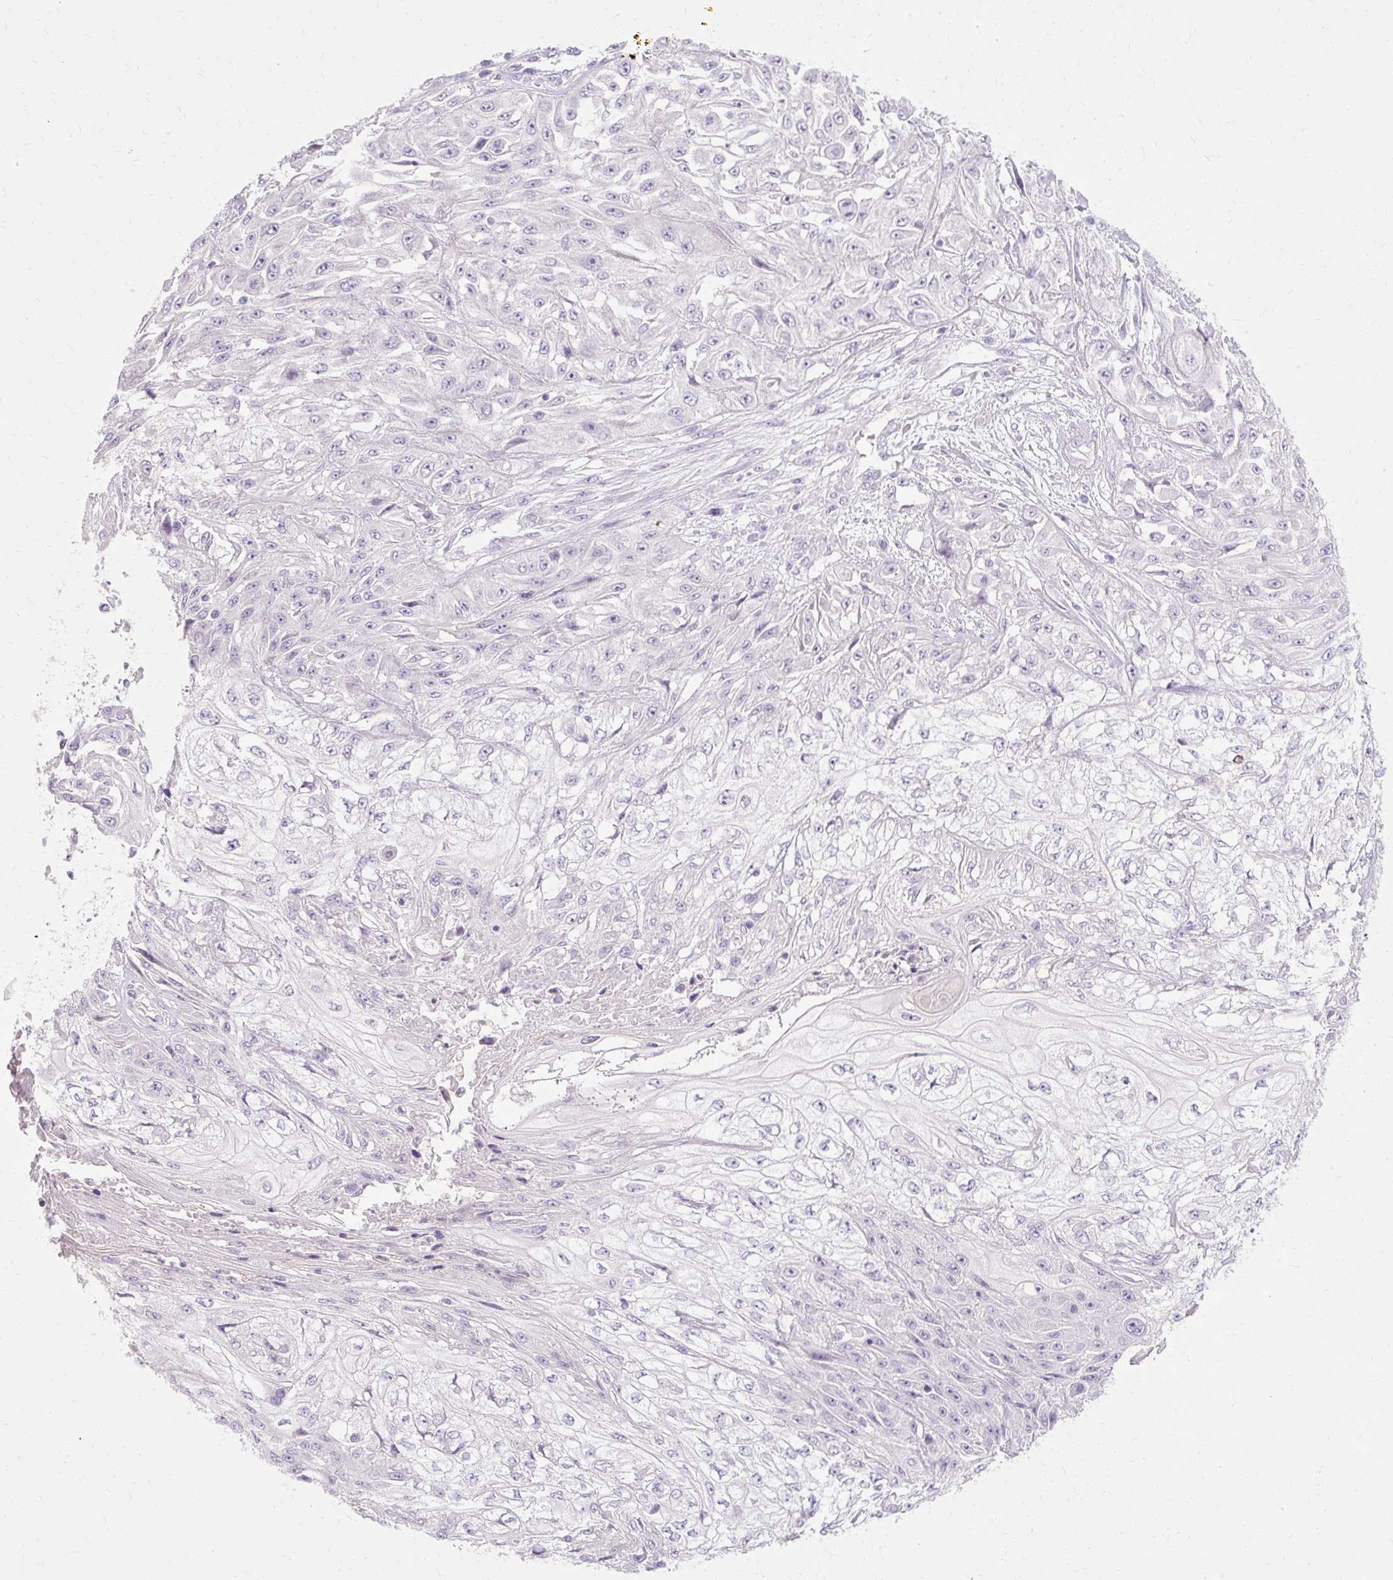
{"staining": {"intensity": "negative", "quantity": "none", "location": "none"}, "tissue": "skin cancer", "cell_type": "Tumor cells", "image_type": "cancer", "snomed": [{"axis": "morphology", "description": "Squamous cell carcinoma, NOS"}, {"axis": "morphology", "description": "Squamous cell carcinoma, metastatic, NOS"}, {"axis": "topography", "description": "Skin"}, {"axis": "topography", "description": "Lymph node"}], "caption": "IHC of human squamous cell carcinoma (skin) demonstrates no expression in tumor cells.", "gene": "HSD11B1", "patient": {"sex": "male", "age": 75}}